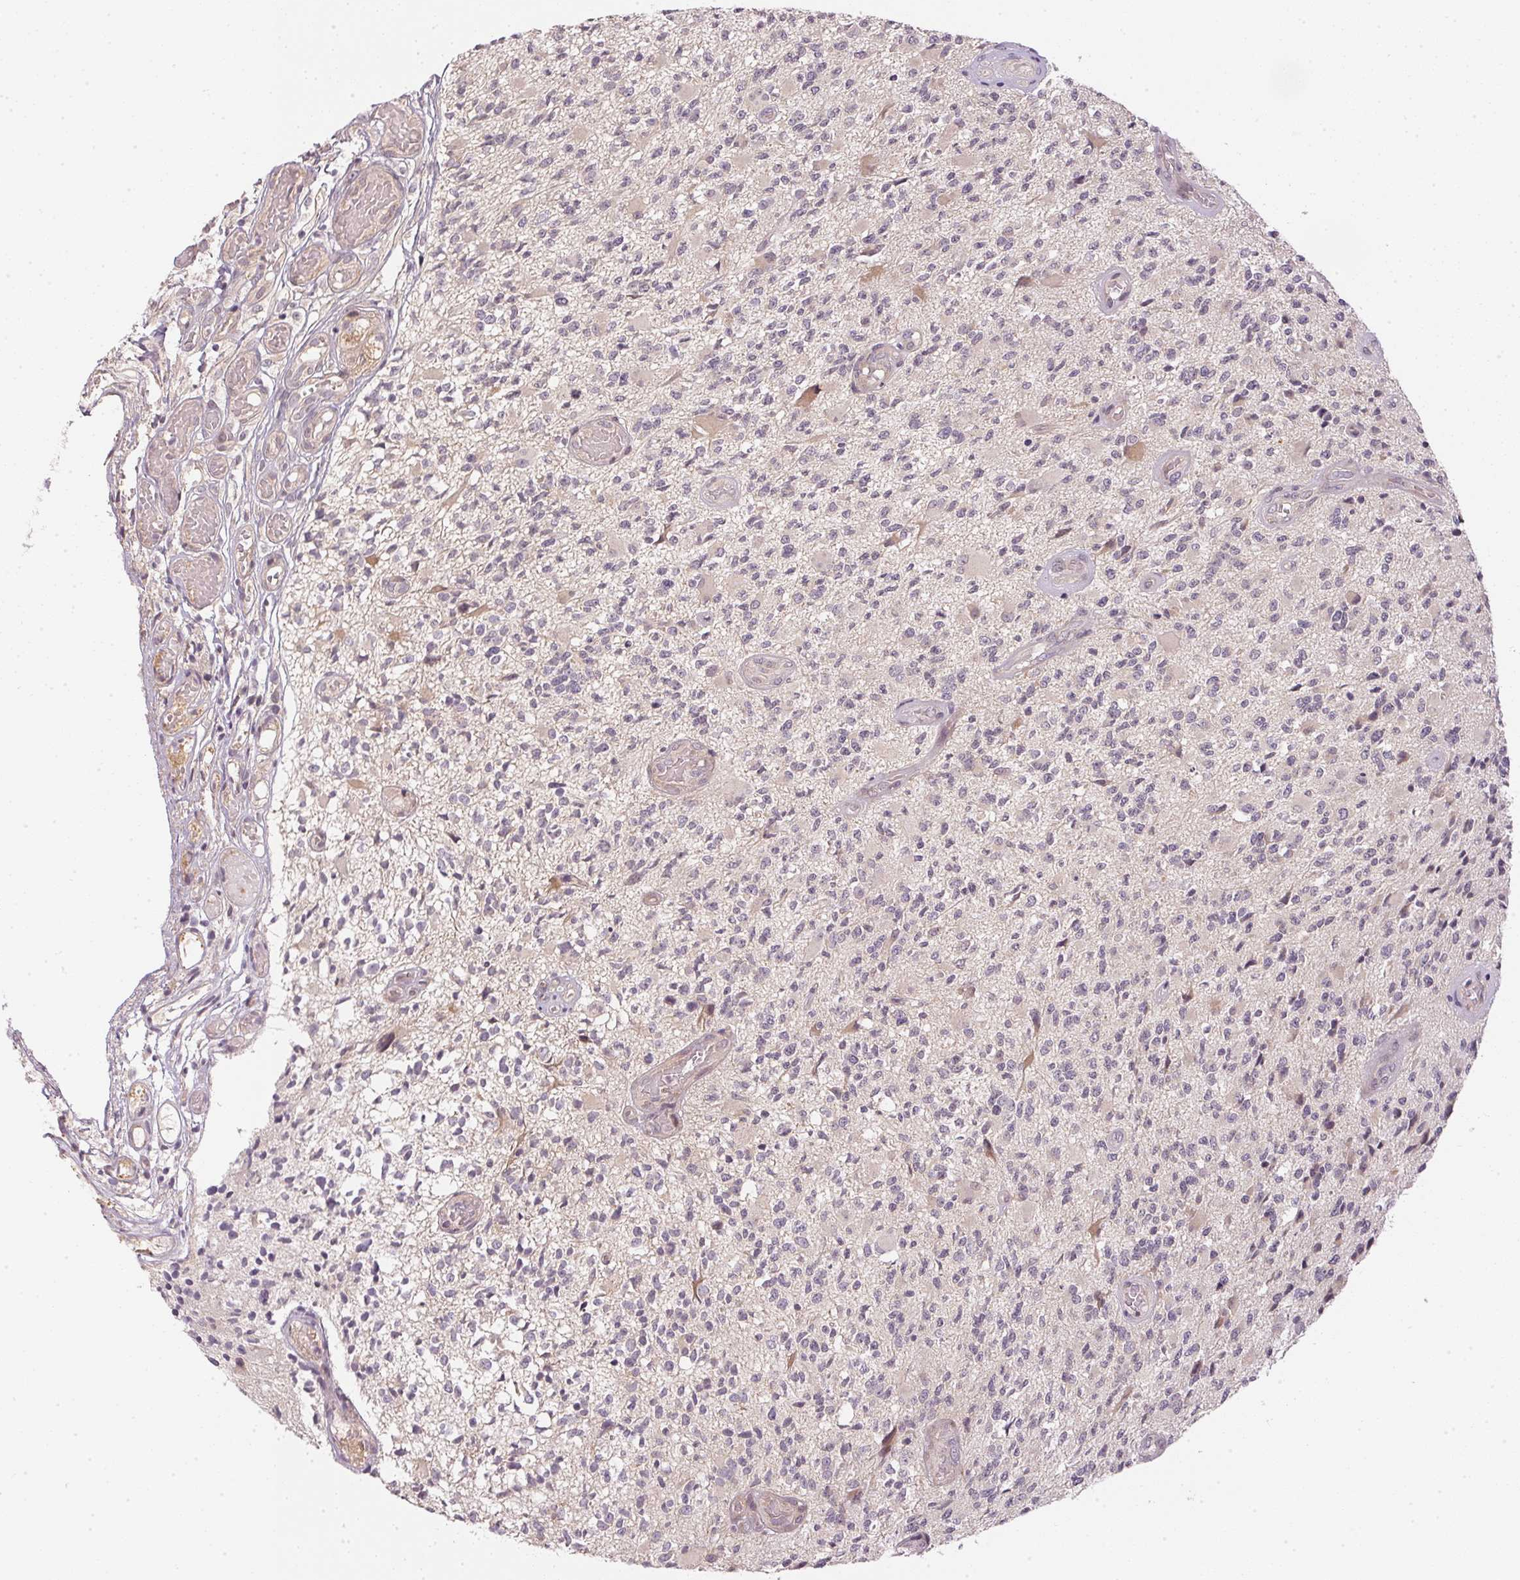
{"staining": {"intensity": "negative", "quantity": "none", "location": "none"}, "tissue": "glioma", "cell_type": "Tumor cells", "image_type": "cancer", "snomed": [{"axis": "morphology", "description": "Glioma, malignant, High grade"}, {"axis": "topography", "description": "Brain"}], "caption": "An IHC photomicrograph of glioma is shown. There is no staining in tumor cells of glioma.", "gene": "TTC23L", "patient": {"sex": "female", "age": 63}}